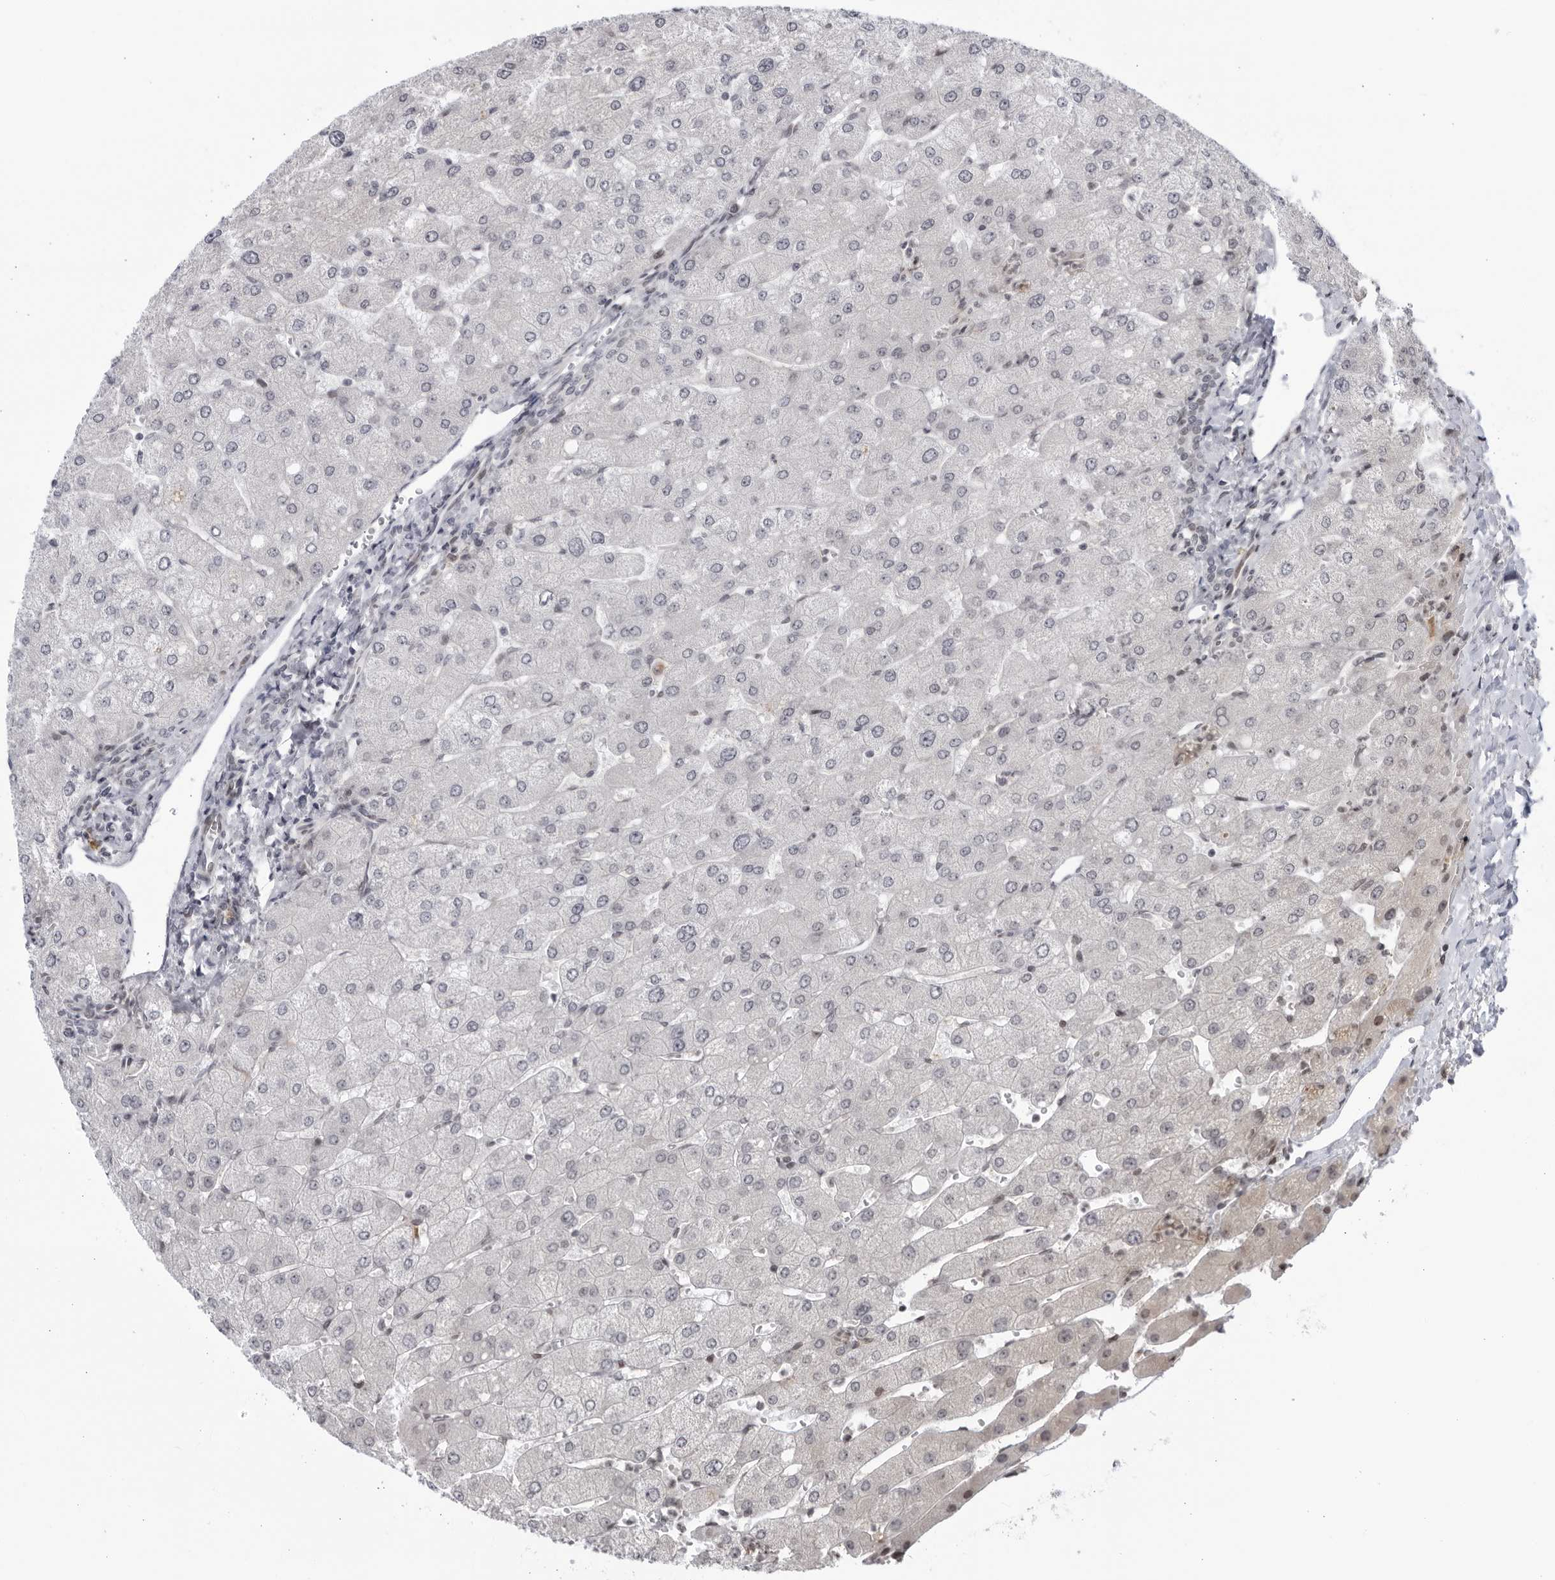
{"staining": {"intensity": "negative", "quantity": "none", "location": "none"}, "tissue": "liver", "cell_type": "Cholangiocytes", "image_type": "normal", "snomed": [{"axis": "morphology", "description": "Normal tissue, NOS"}, {"axis": "topography", "description": "Liver"}], "caption": "This is a image of immunohistochemistry (IHC) staining of normal liver, which shows no positivity in cholangiocytes.", "gene": "DTL", "patient": {"sex": "male", "age": 55}}